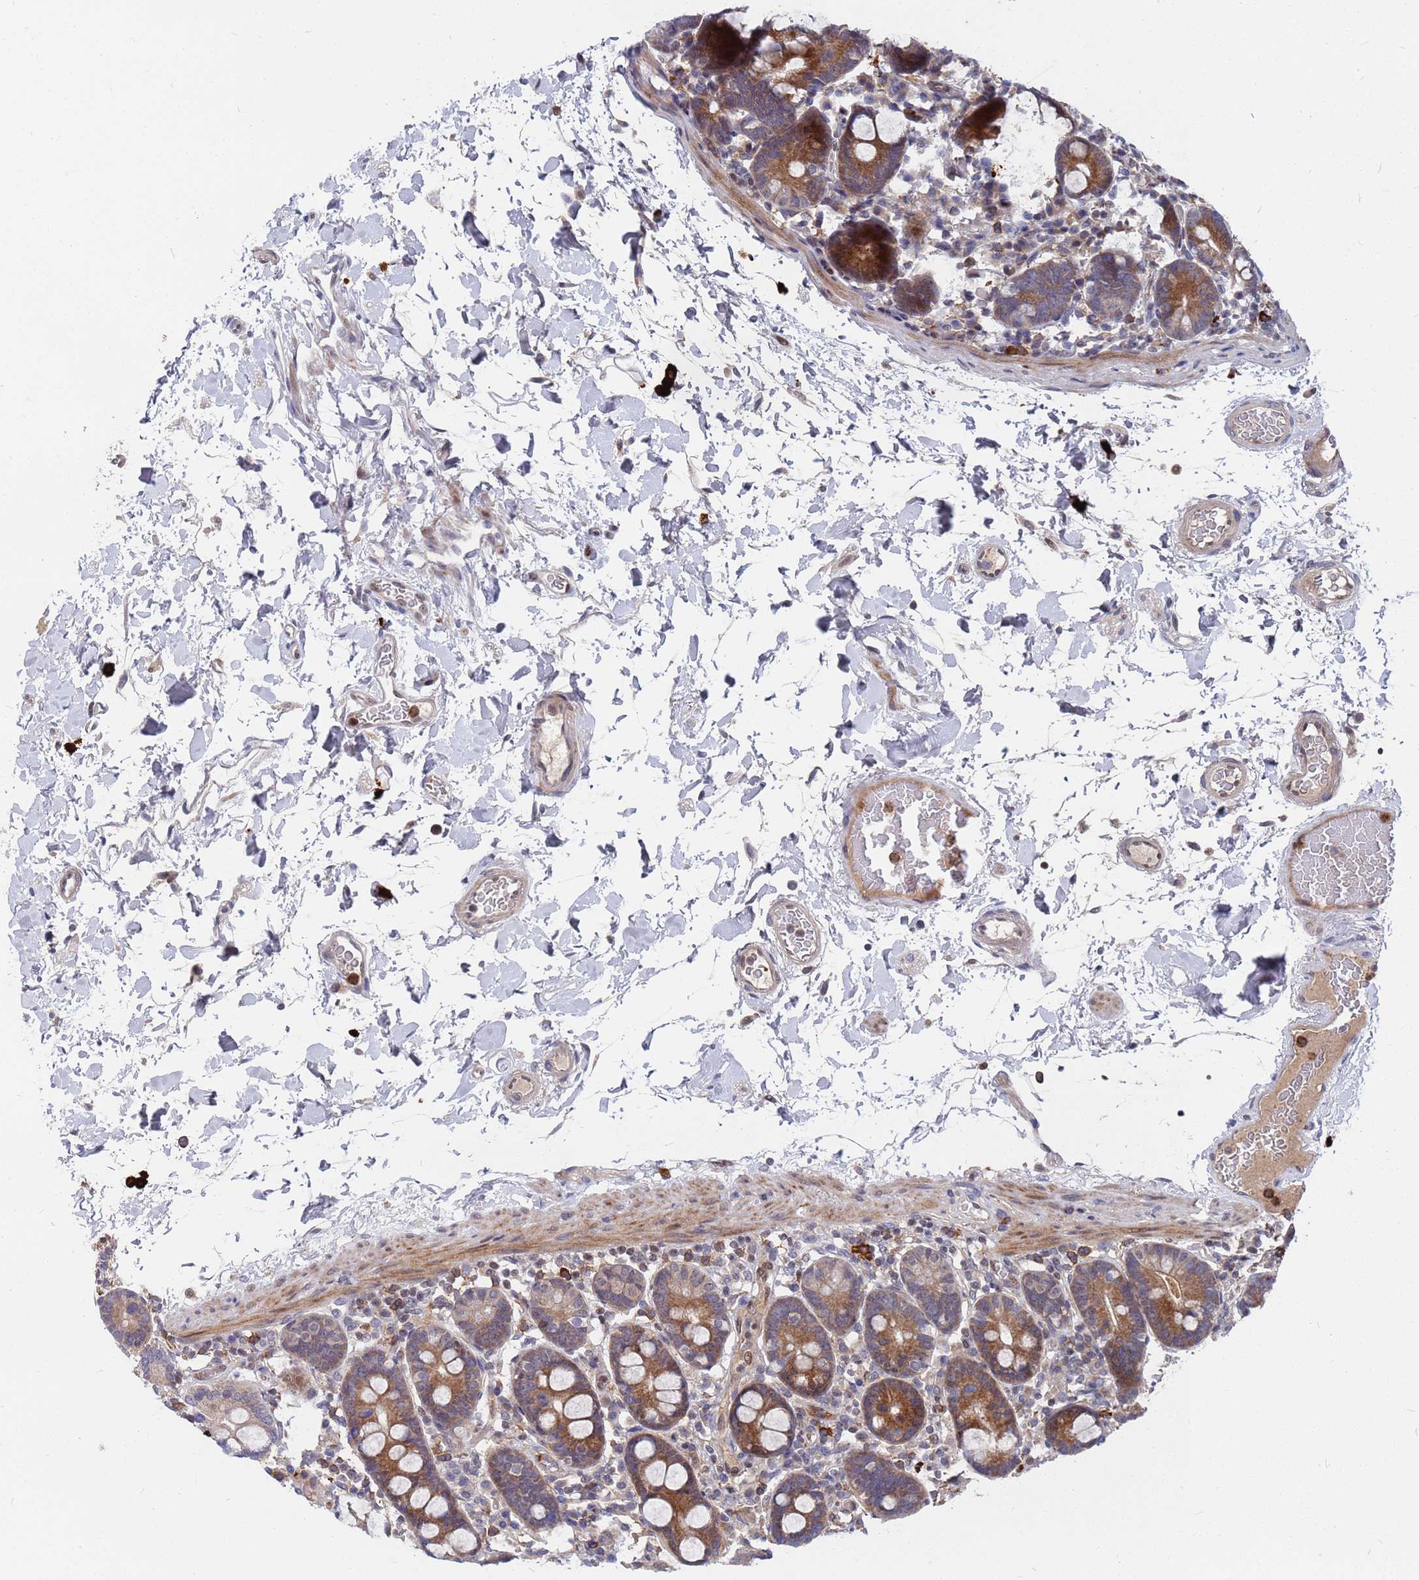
{"staining": {"intensity": "moderate", "quantity": ">75%", "location": "cytoplasmic/membranous"}, "tissue": "duodenum", "cell_type": "Glandular cells", "image_type": "normal", "snomed": [{"axis": "morphology", "description": "Normal tissue, NOS"}, {"axis": "topography", "description": "Duodenum"}], "caption": "Duodenum stained with IHC demonstrates moderate cytoplasmic/membranous positivity in about >75% of glandular cells. (DAB IHC, brown staining for protein, blue staining for nuclei).", "gene": "TMBIM6", "patient": {"sex": "male", "age": 55}}